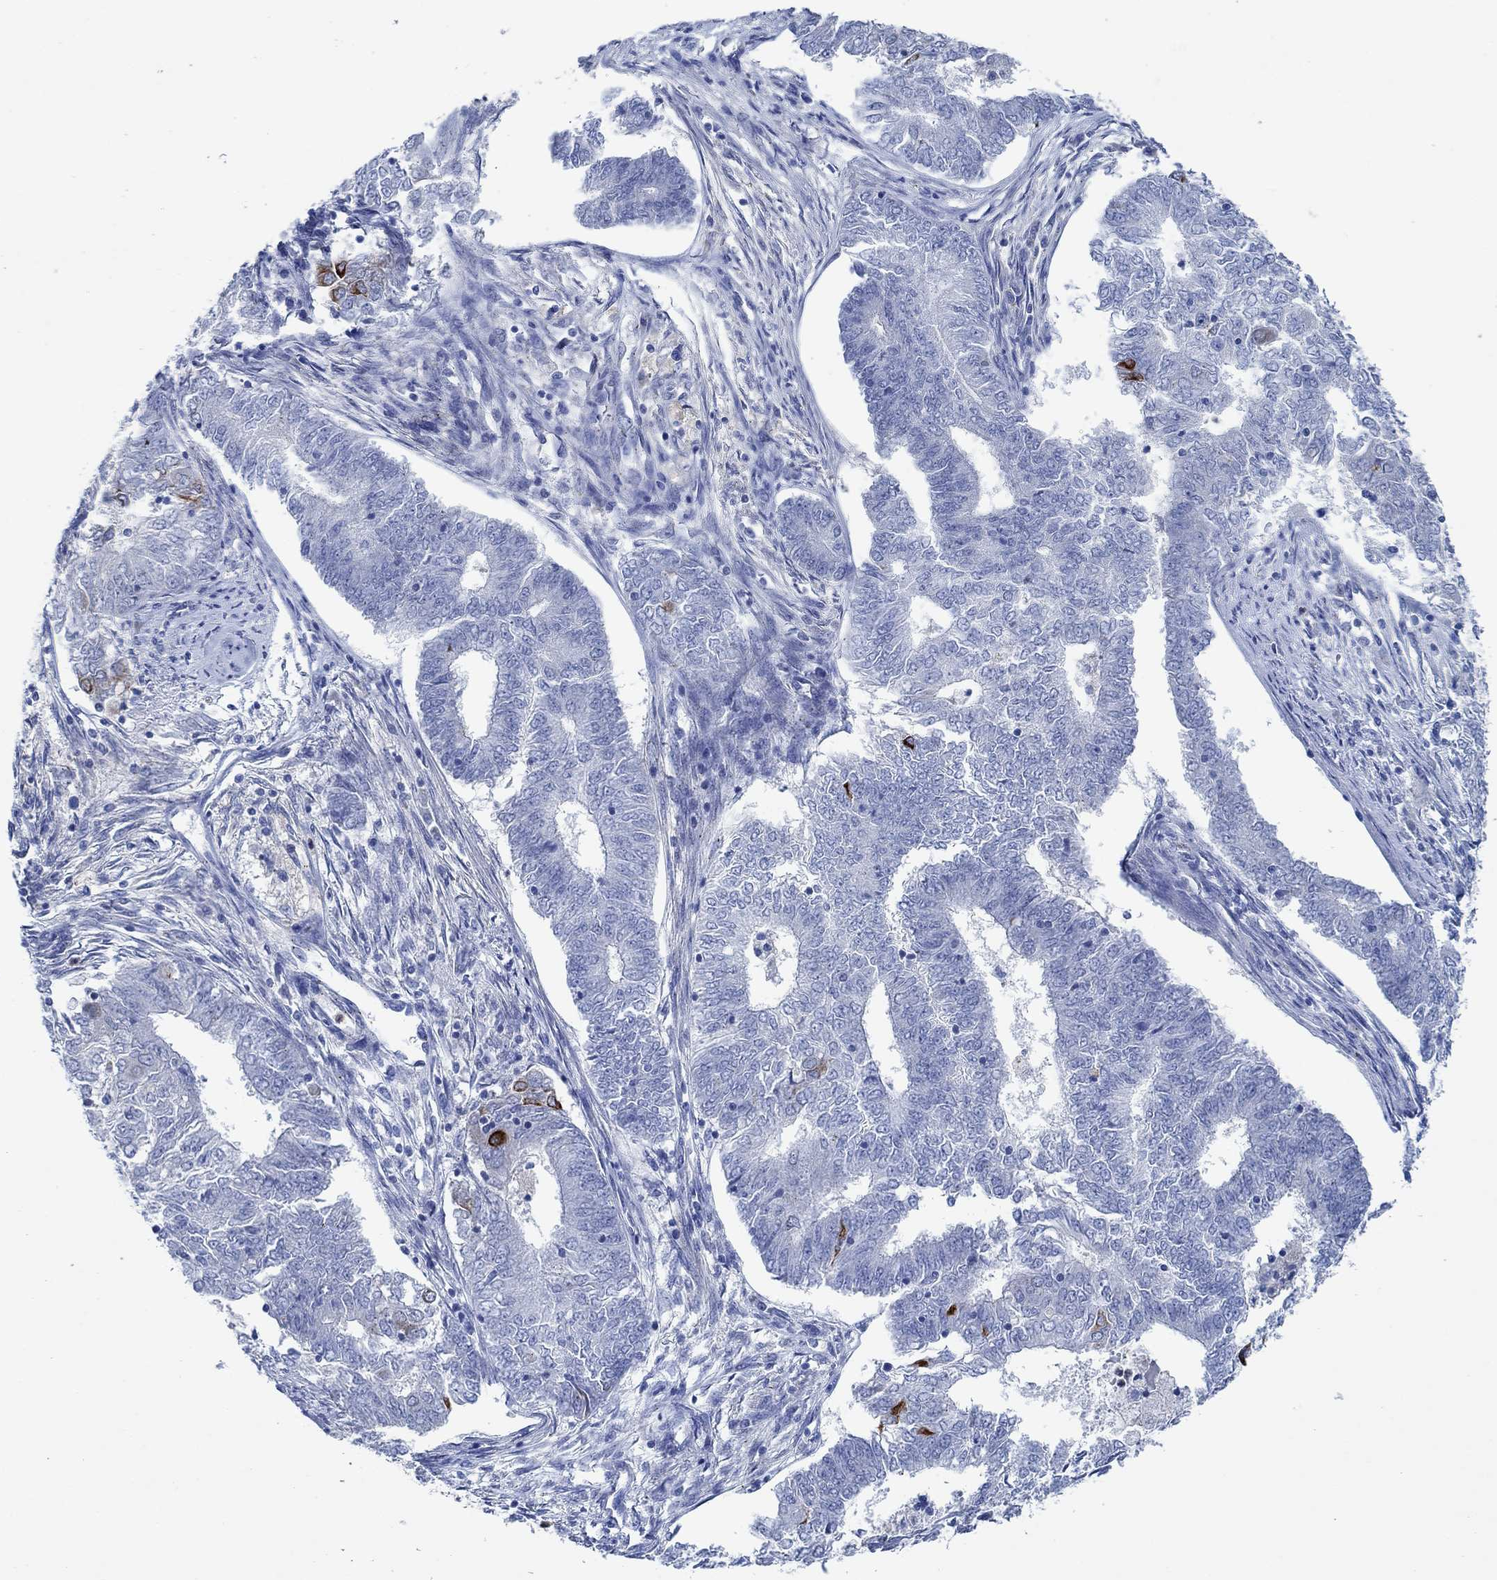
{"staining": {"intensity": "negative", "quantity": "none", "location": "none"}, "tissue": "endometrial cancer", "cell_type": "Tumor cells", "image_type": "cancer", "snomed": [{"axis": "morphology", "description": "Adenocarcinoma, NOS"}, {"axis": "topography", "description": "Endometrium"}], "caption": "Protein analysis of adenocarcinoma (endometrial) shows no significant positivity in tumor cells.", "gene": "CPM", "patient": {"sex": "female", "age": 62}}